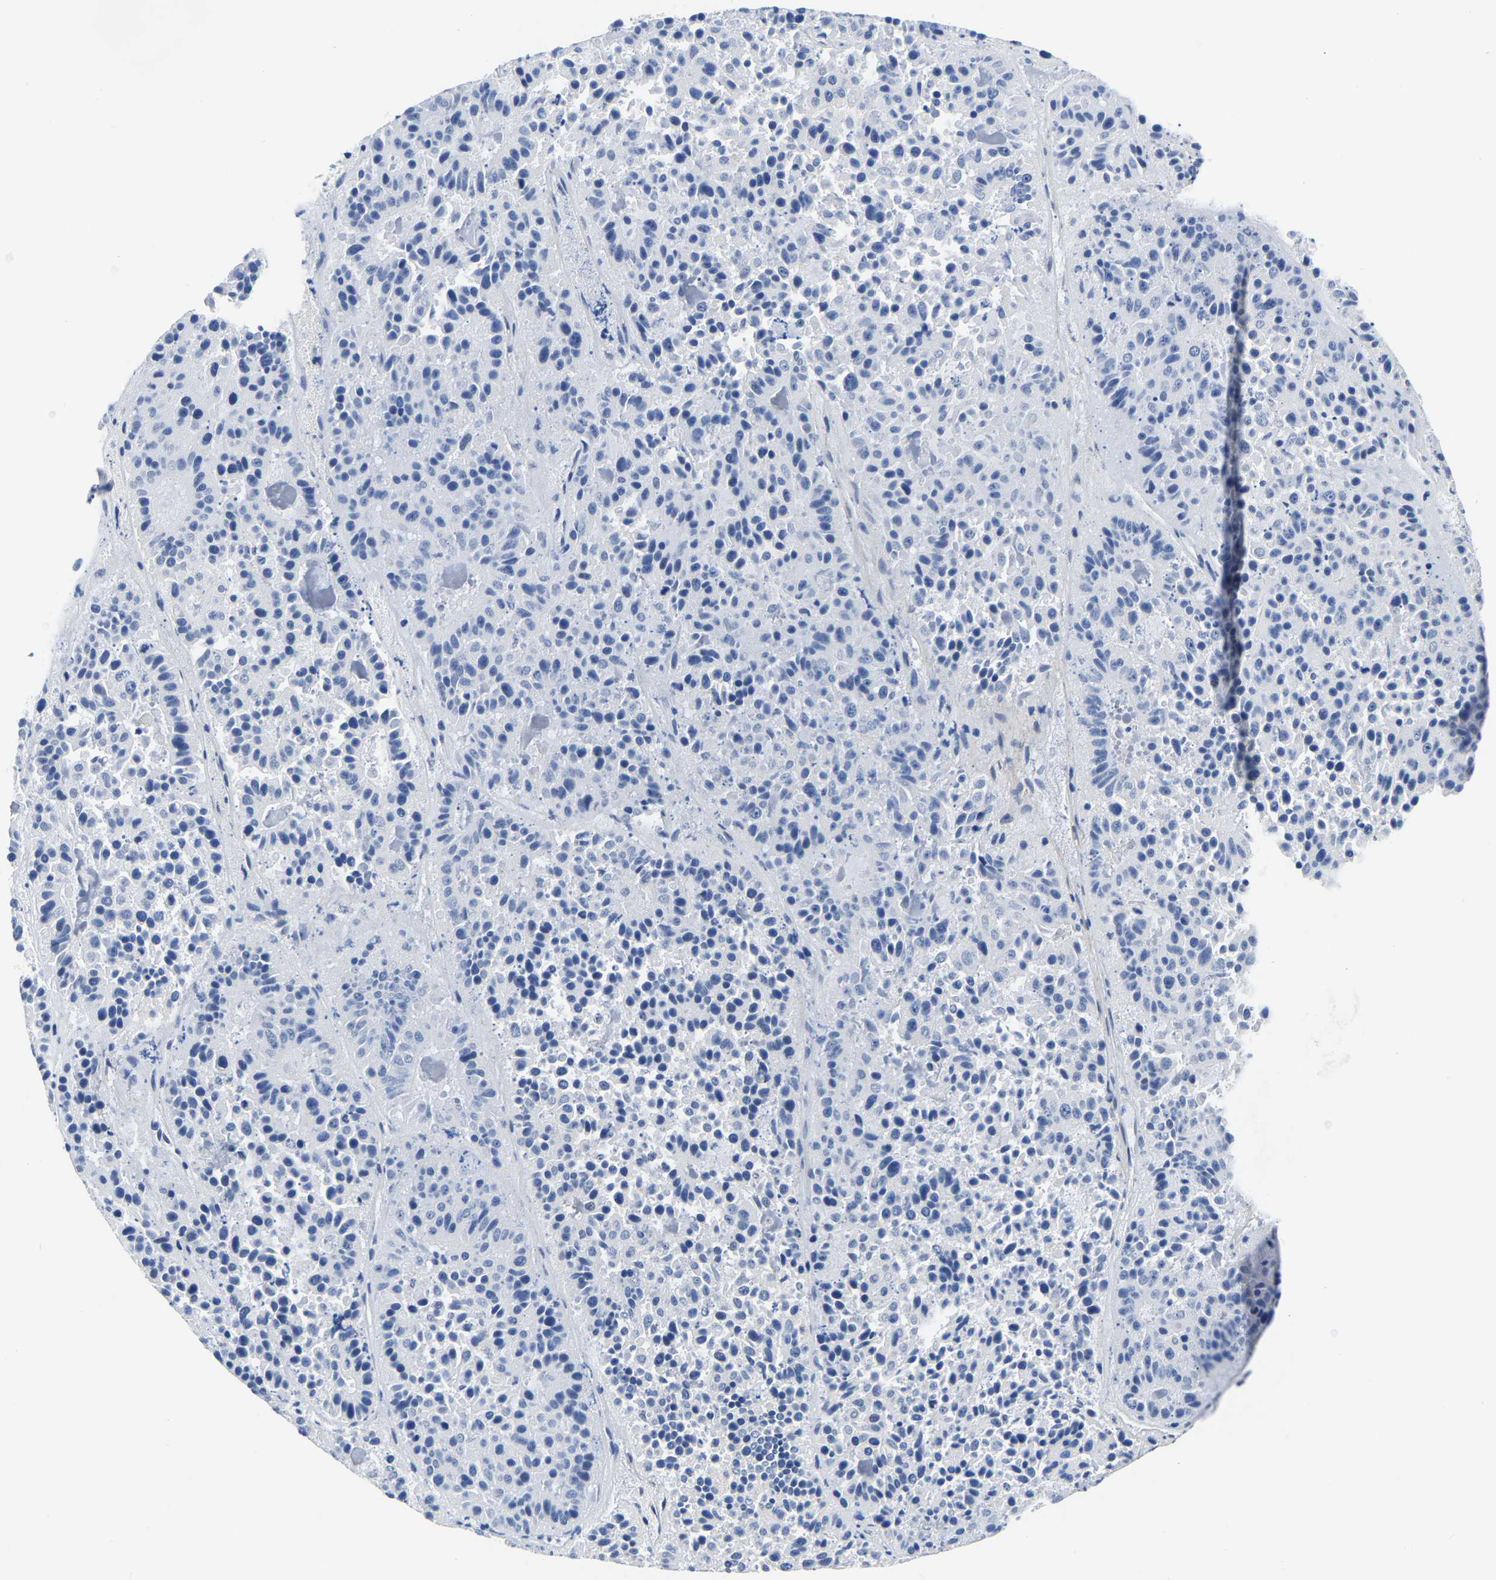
{"staining": {"intensity": "negative", "quantity": "none", "location": "none"}, "tissue": "pancreatic cancer", "cell_type": "Tumor cells", "image_type": "cancer", "snomed": [{"axis": "morphology", "description": "Adenocarcinoma, NOS"}, {"axis": "topography", "description": "Pancreas"}], "caption": "Immunohistochemical staining of human adenocarcinoma (pancreatic) reveals no significant staining in tumor cells.", "gene": "PDLIM7", "patient": {"sex": "male", "age": 50}}